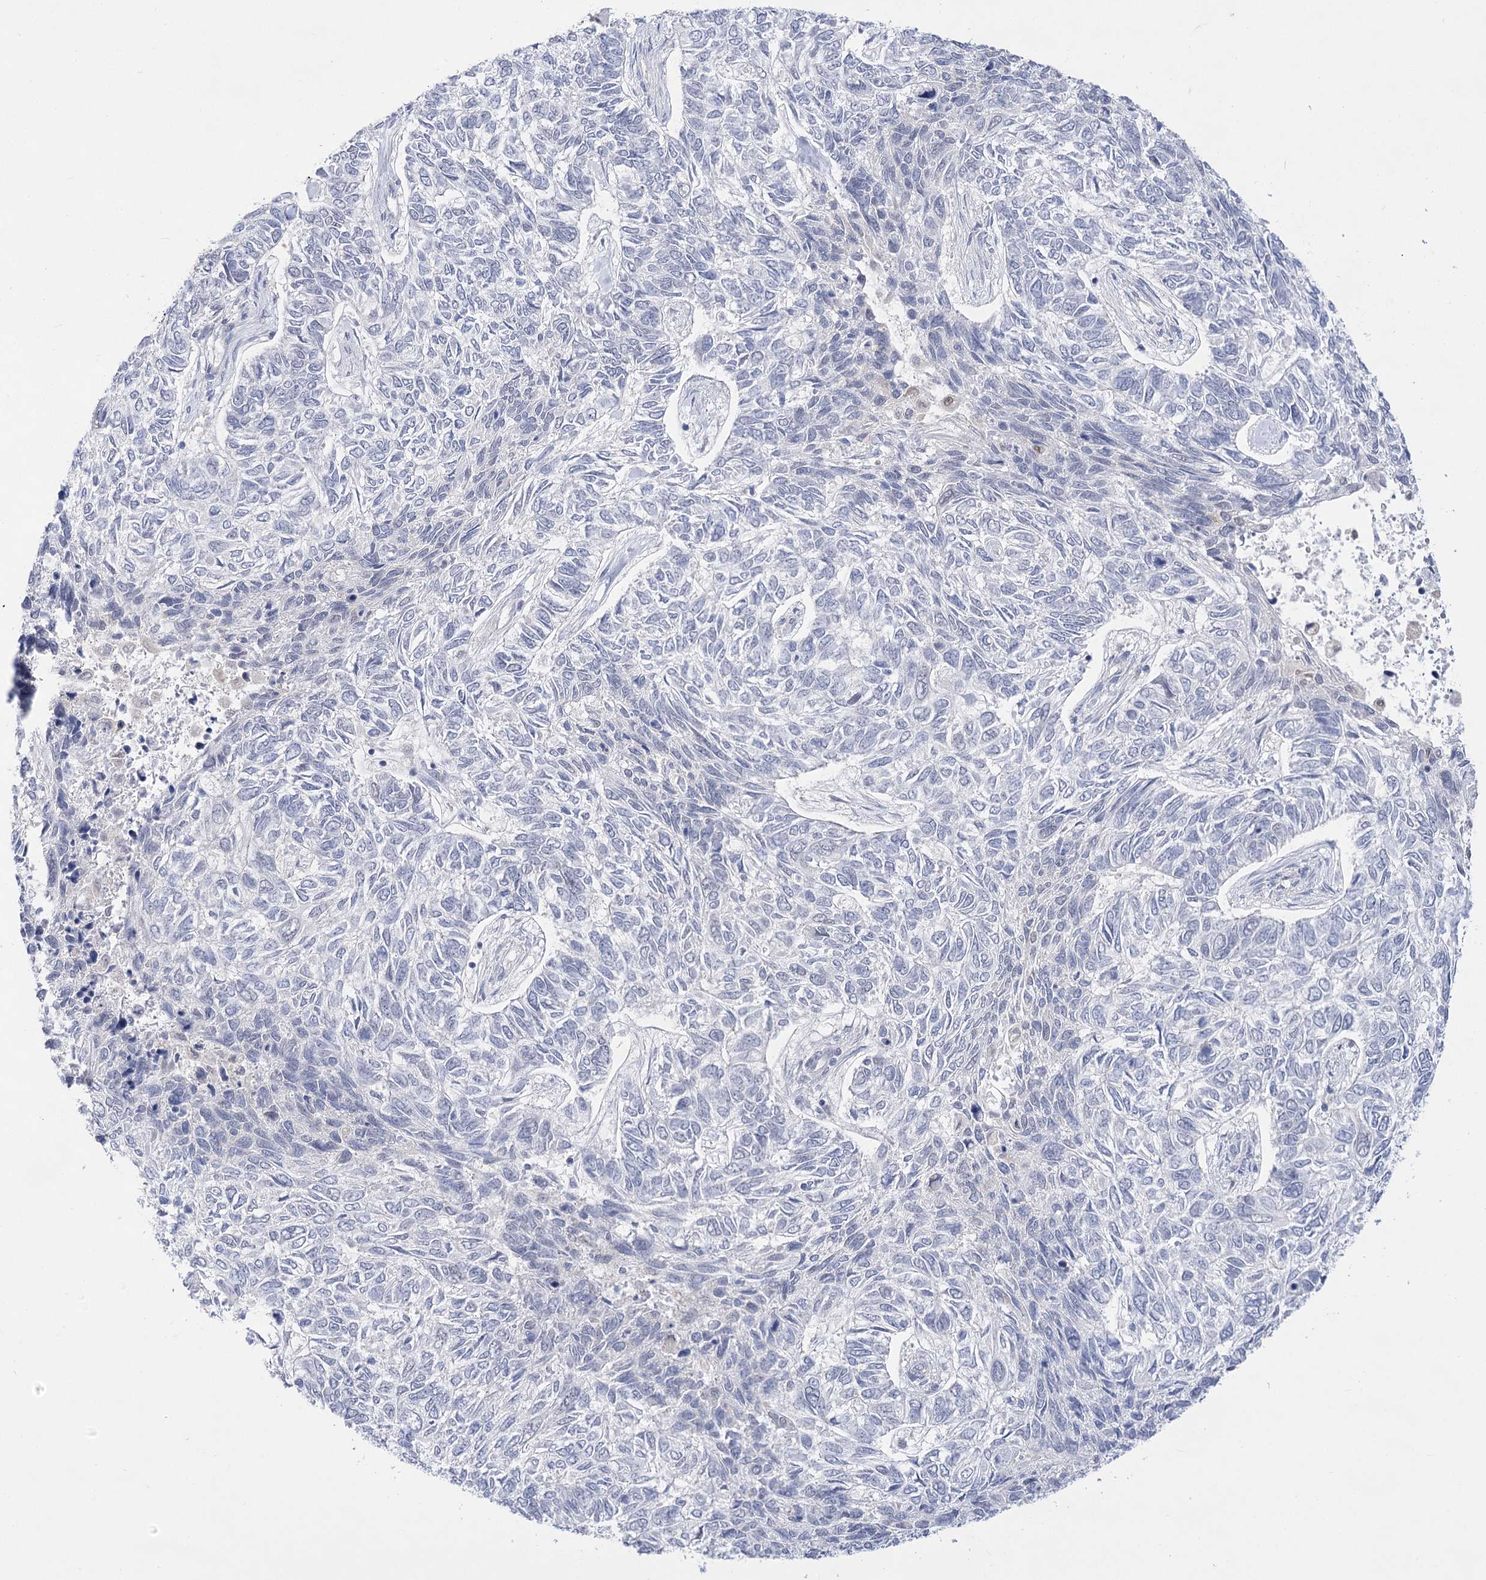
{"staining": {"intensity": "negative", "quantity": "none", "location": "none"}, "tissue": "skin cancer", "cell_type": "Tumor cells", "image_type": "cancer", "snomed": [{"axis": "morphology", "description": "Basal cell carcinoma"}, {"axis": "topography", "description": "Skin"}], "caption": "DAB immunohistochemical staining of human basal cell carcinoma (skin) displays no significant expression in tumor cells.", "gene": "SIAE", "patient": {"sex": "female", "age": 65}}